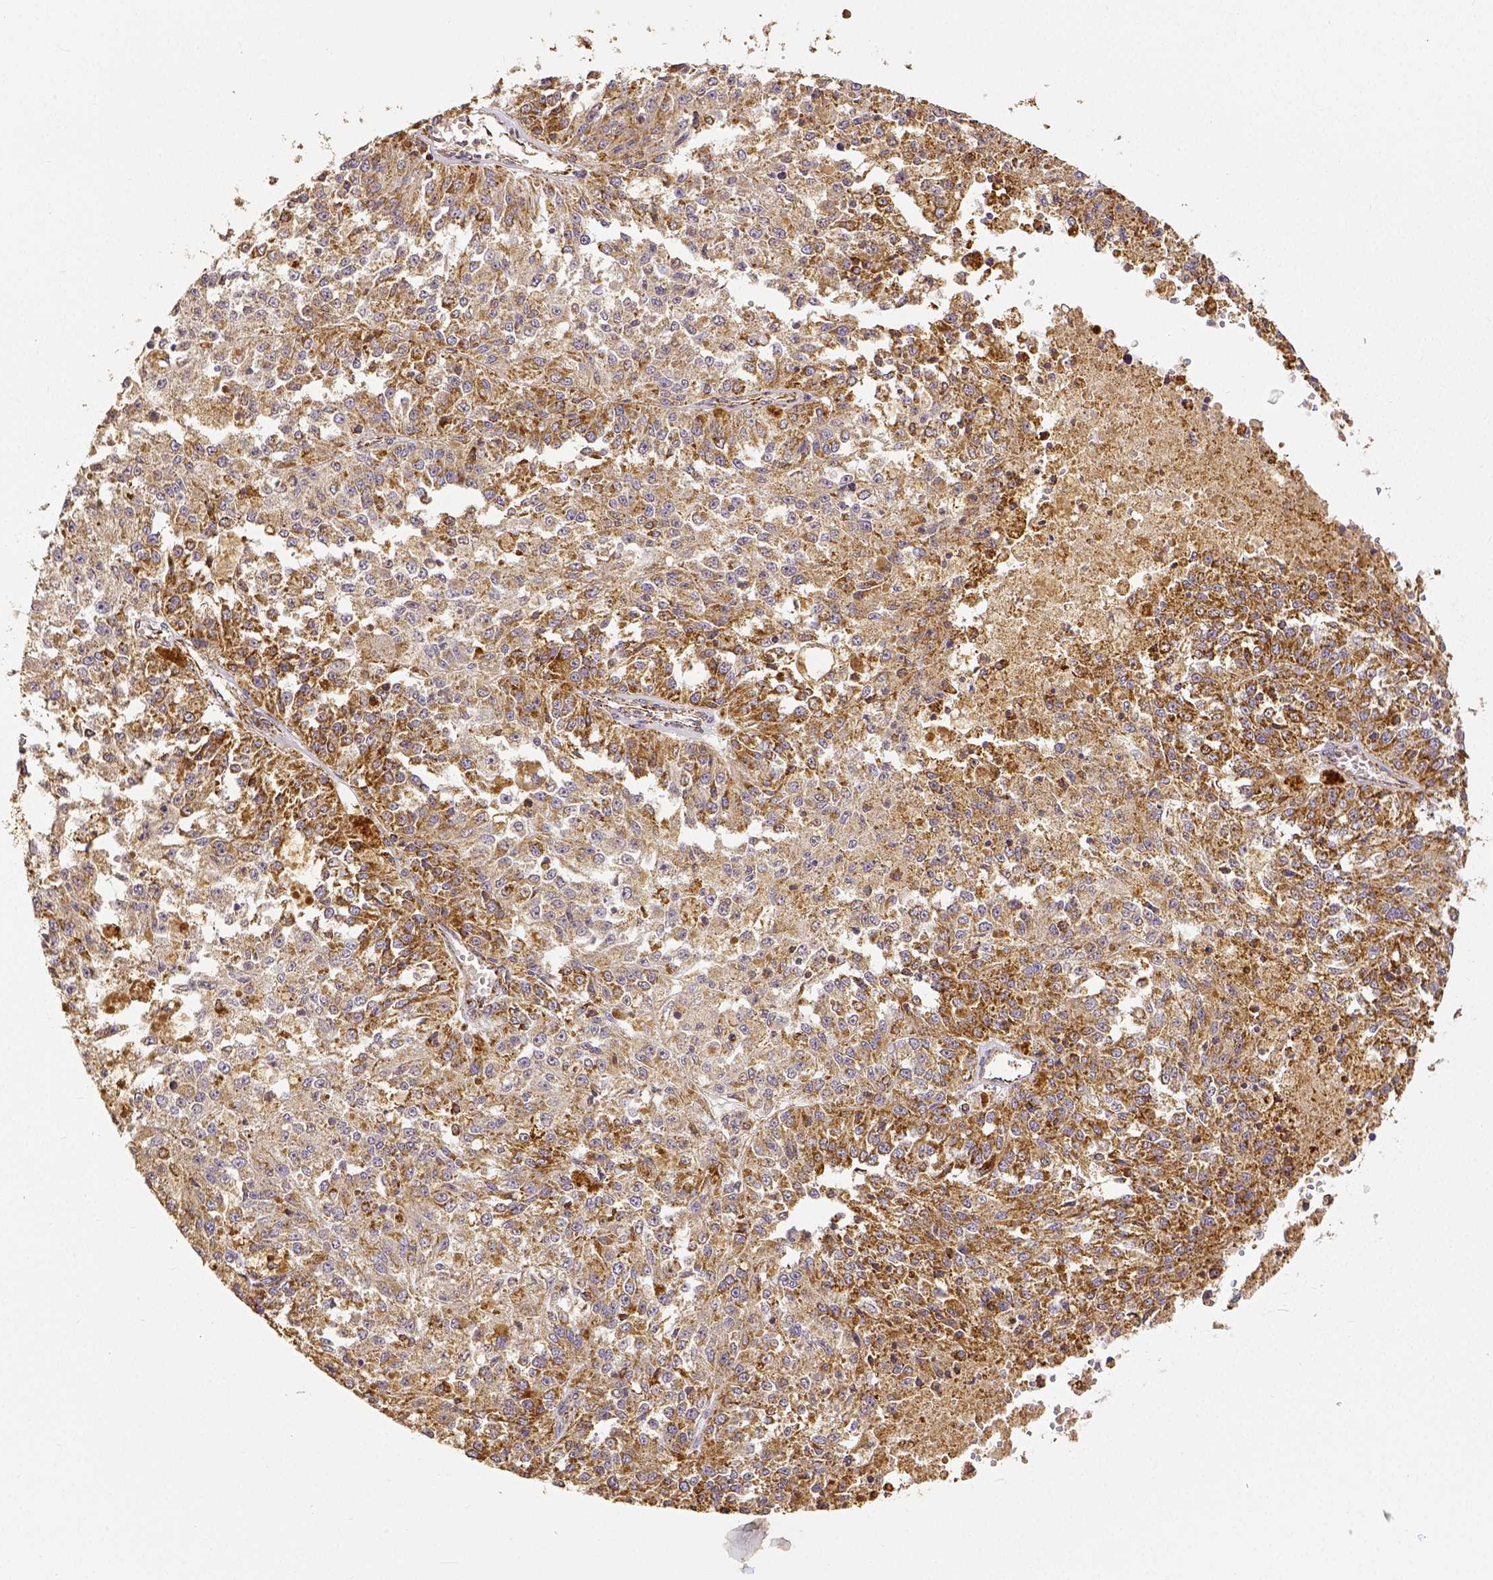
{"staining": {"intensity": "moderate", "quantity": ">75%", "location": "cytoplasmic/membranous"}, "tissue": "melanoma", "cell_type": "Tumor cells", "image_type": "cancer", "snomed": [{"axis": "morphology", "description": "Malignant melanoma, Metastatic site"}, {"axis": "topography", "description": "Lymph node"}], "caption": "A medium amount of moderate cytoplasmic/membranous staining is present in about >75% of tumor cells in malignant melanoma (metastatic site) tissue.", "gene": "SDHB", "patient": {"sex": "female", "age": 64}}